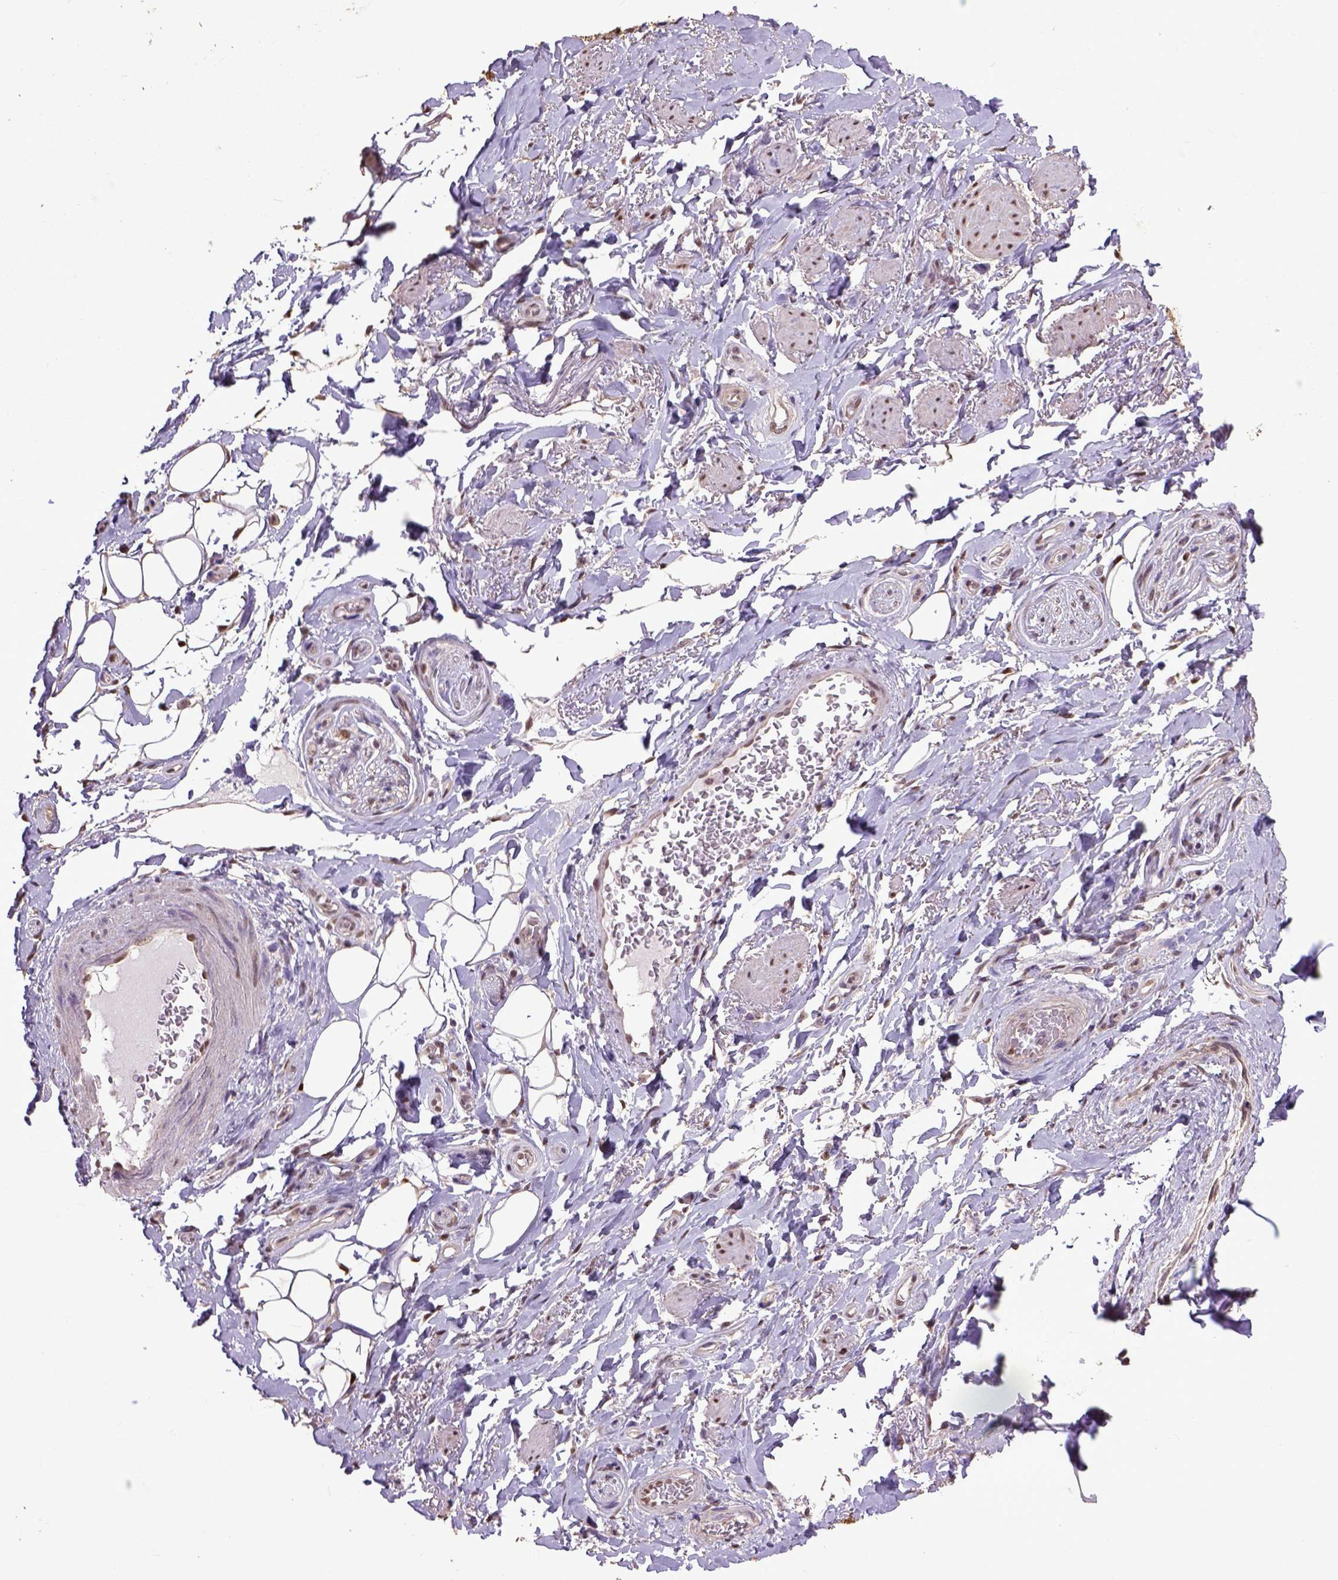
{"staining": {"intensity": "moderate", "quantity": ">75%", "location": "nuclear"}, "tissue": "adipose tissue", "cell_type": "Adipocytes", "image_type": "normal", "snomed": [{"axis": "morphology", "description": "Normal tissue, NOS"}, {"axis": "topography", "description": "Anal"}, {"axis": "topography", "description": "Peripheral nerve tissue"}], "caption": "This is an image of immunohistochemistry staining of benign adipose tissue, which shows moderate staining in the nuclear of adipocytes.", "gene": "UBA3", "patient": {"sex": "male", "age": 53}}